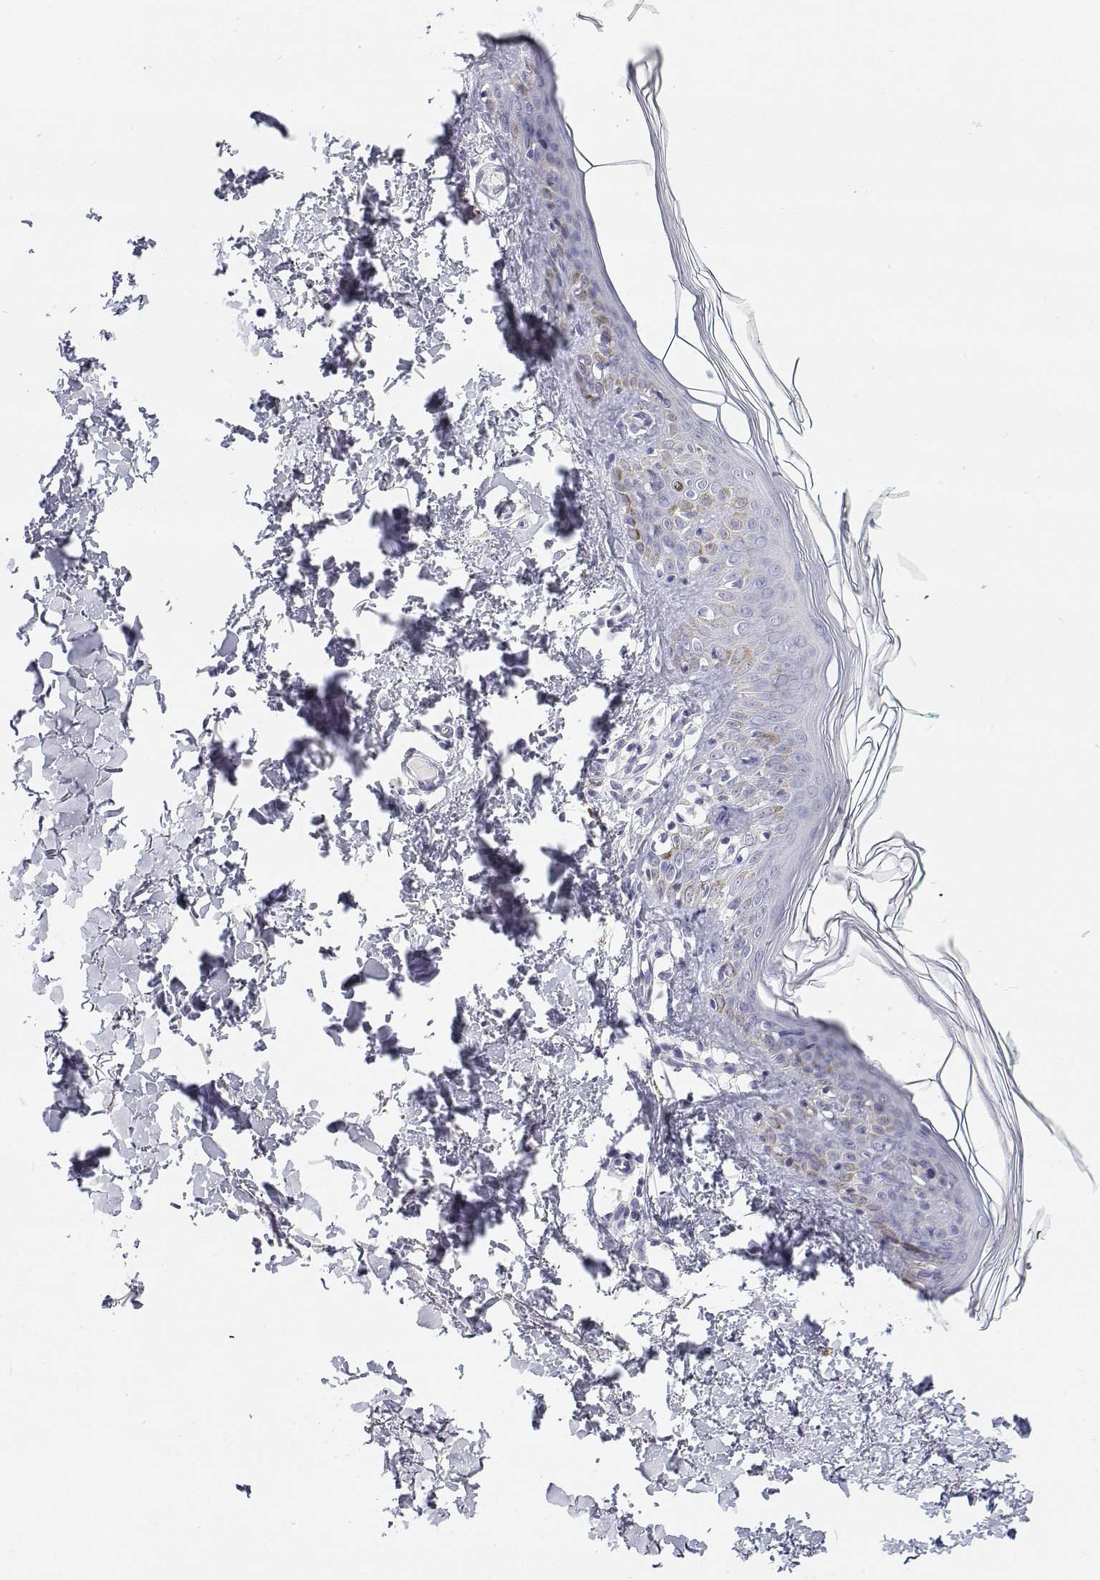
{"staining": {"intensity": "negative", "quantity": "none", "location": "none"}, "tissue": "skin", "cell_type": "Fibroblasts", "image_type": "normal", "snomed": [{"axis": "morphology", "description": "Normal tissue, NOS"}, {"axis": "topography", "description": "Skin"}, {"axis": "topography", "description": "Peripheral nerve tissue"}], "caption": "Immunohistochemical staining of normal human skin displays no significant expression in fibroblasts.", "gene": "NCR2", "patient": {"sex": "female", "age": 45}}